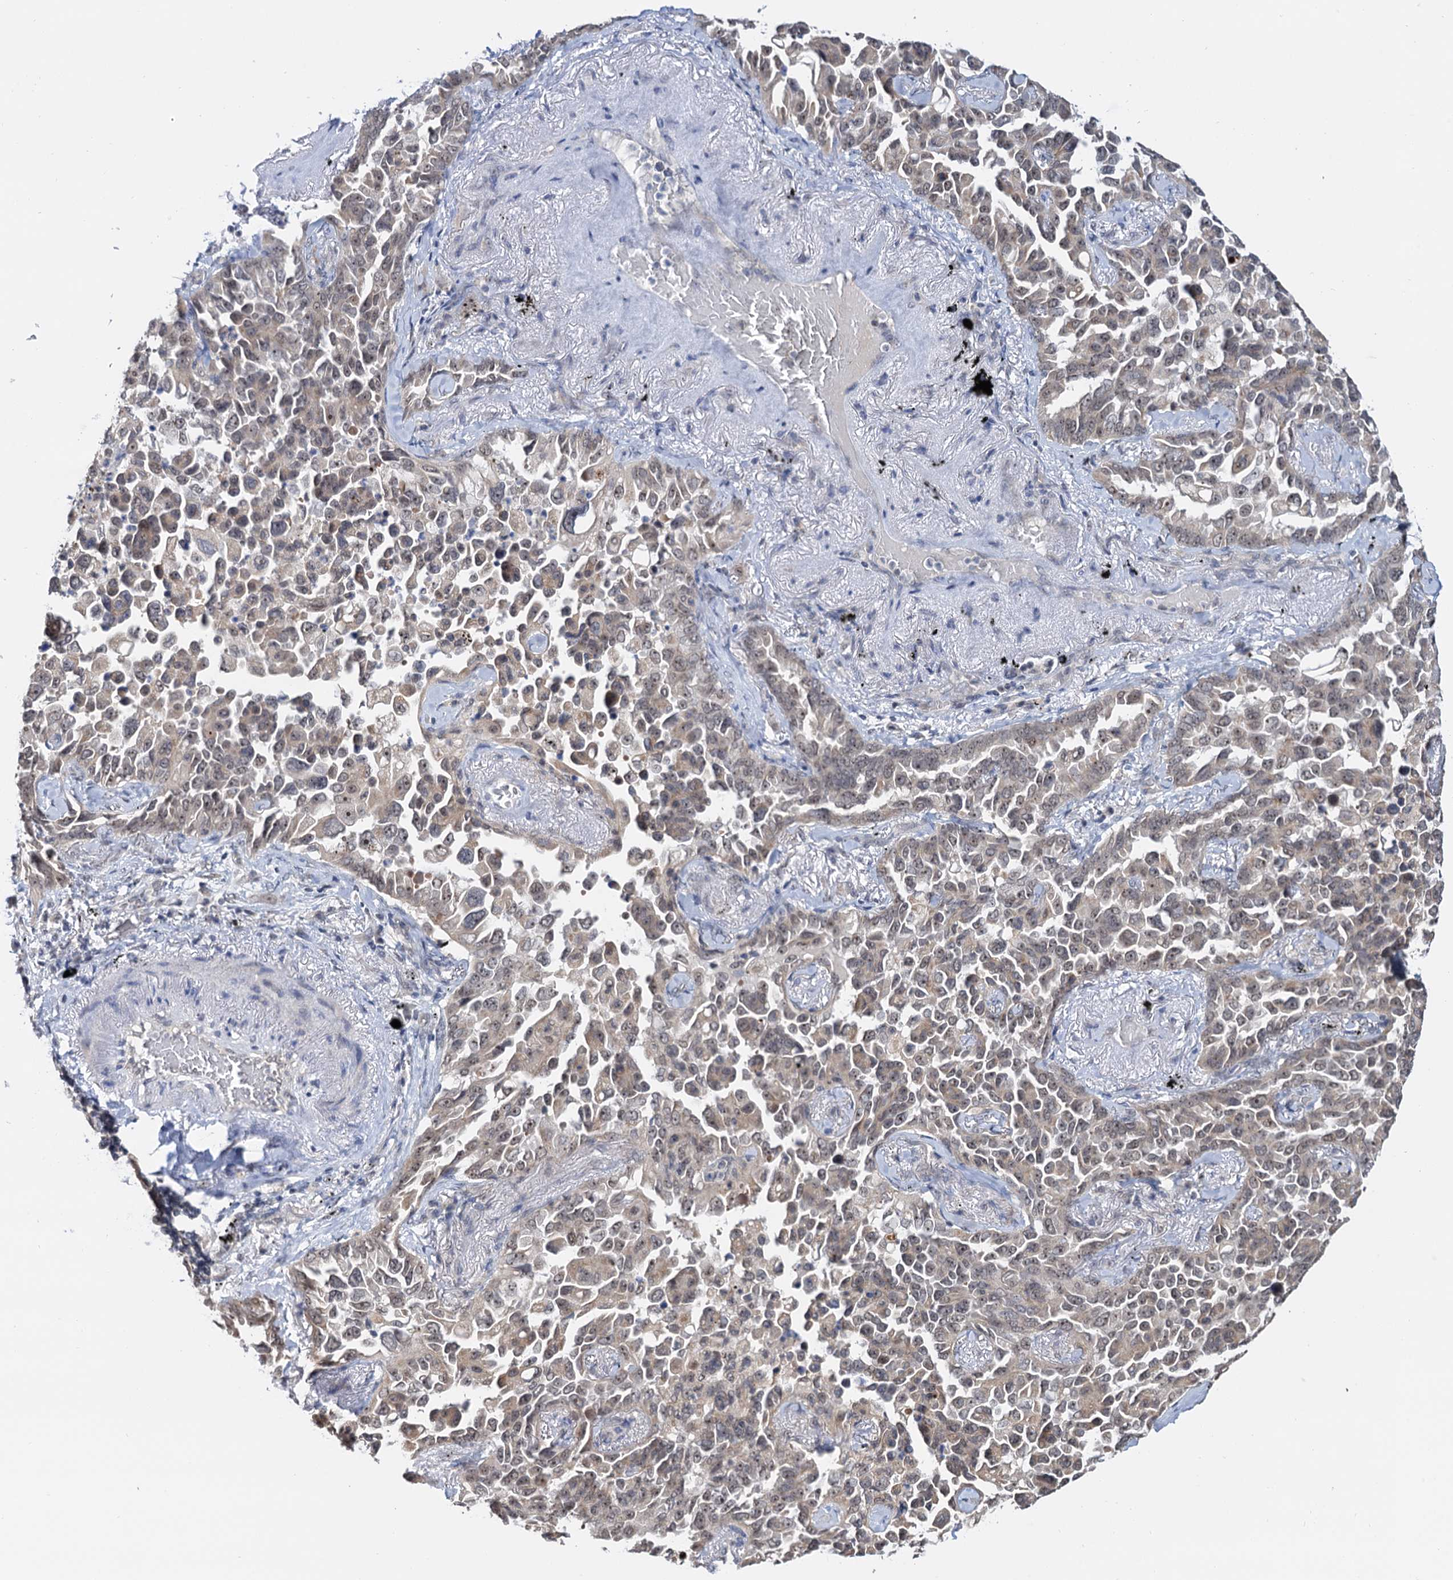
{"staining": {"intensity": "weak", "quantity": ">75%", "location": "nuclear"}, "tissue": "lung cancer", "cell_type": "Tumor cells", "image_type": "cancer", "snomed": [{"axis": "morphology", "description": "Adenocarcinoma, NOS"}, {"axis": "topography", "description": "Lung"}], "caption": "Protein analysis of lung cancer (adenocarcinoma) tissue displays weak nuclear positivity in approximately >75% of tumor cells.", "gene": "NAT10", "patient": {"sex": "female", "age": 67}}